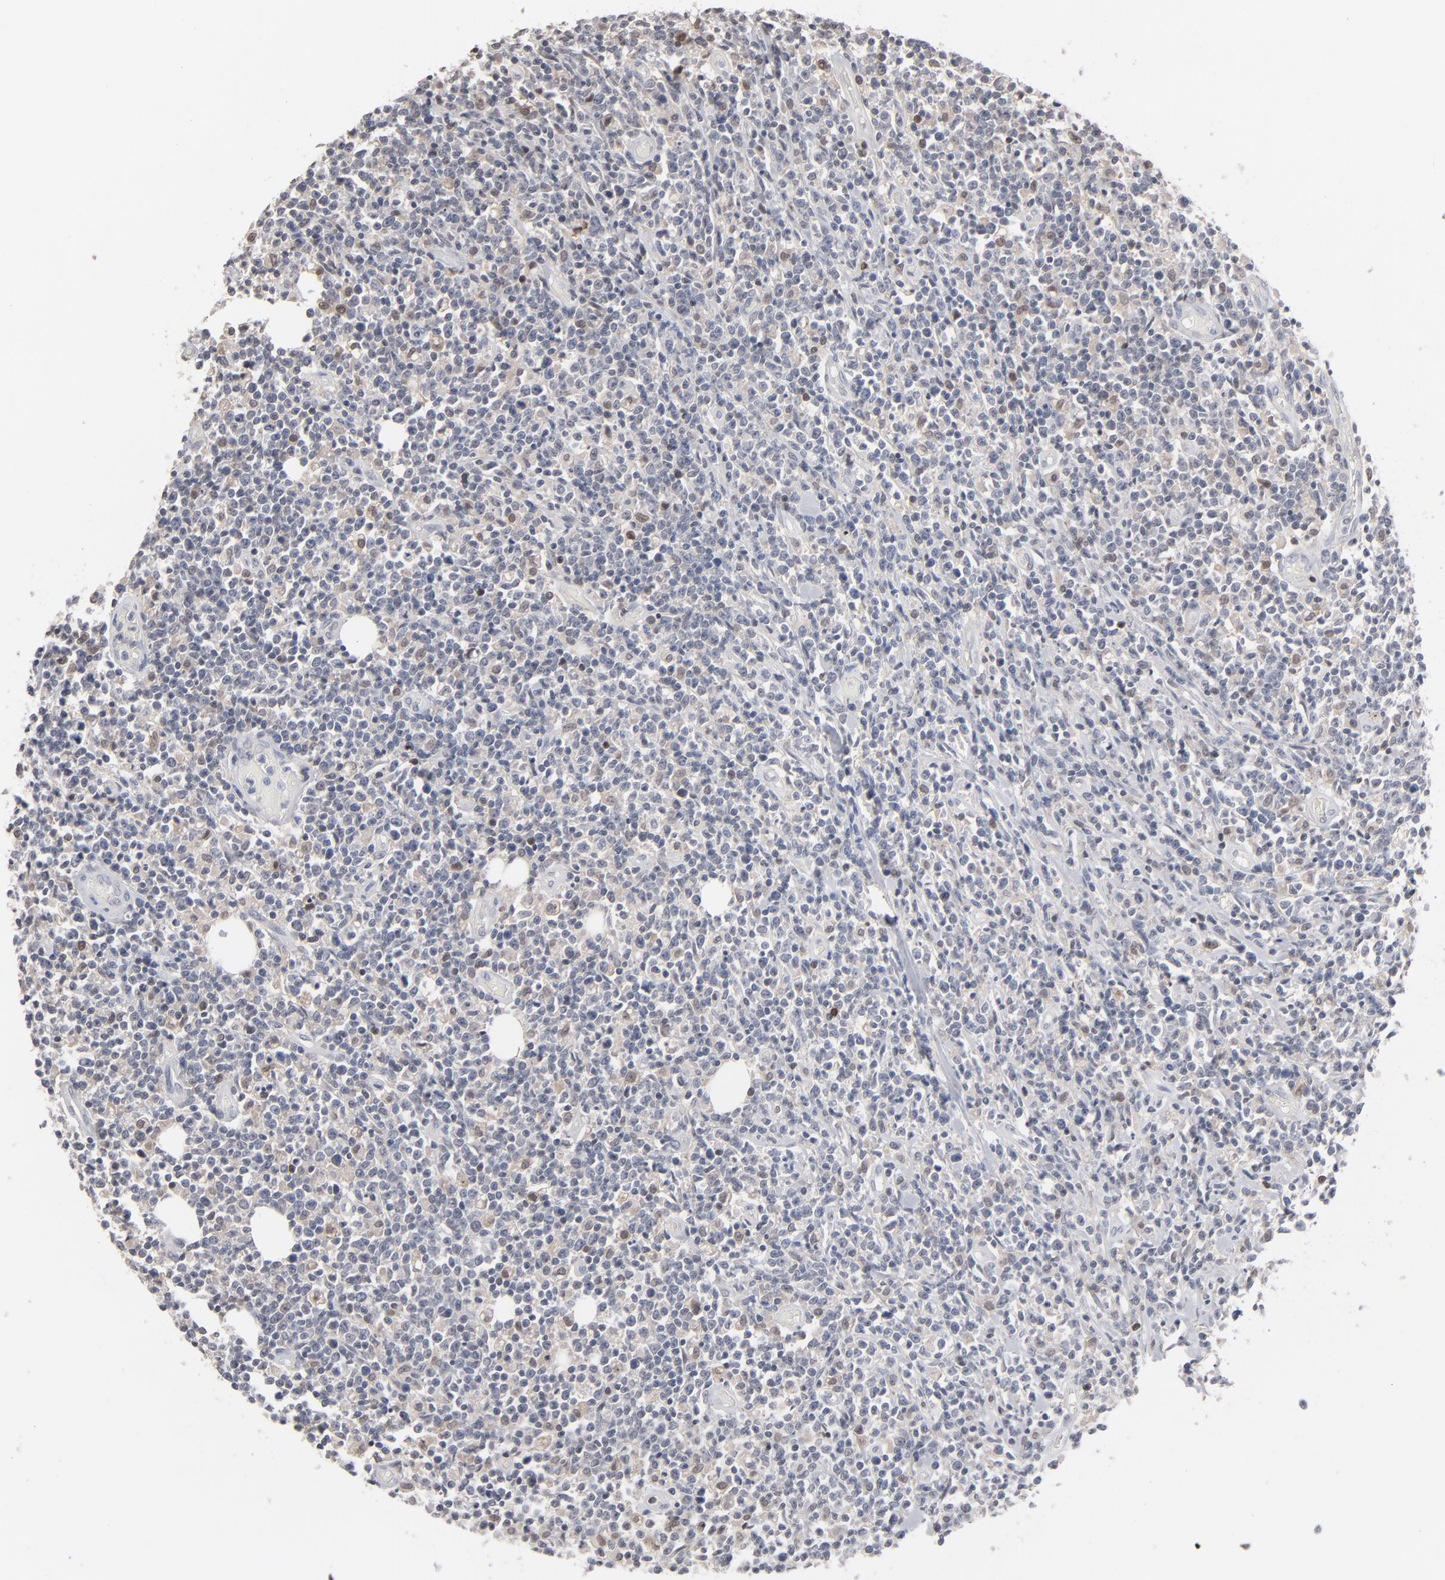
{"staining": {"intensity": "negative", "quantity": "none", "location": "none"}, "tissue": "lymphoma", "cell_type": "Tumor cells", "image_type": "cancer", "snomed": [{"axis": "morphology", "description": "Malignant lymphoma, non-Hodgkin's type, High grade"}, {"axis": "topography", "description": "Colon"}], "caption": "A histopathology image of high-grade malignant lymphoma, non-Hodgkin's type stained for a protein shows no brown staining in tumor cells.", "gene": "STAT4", "patient": {"sex": "male", "age": 82}}